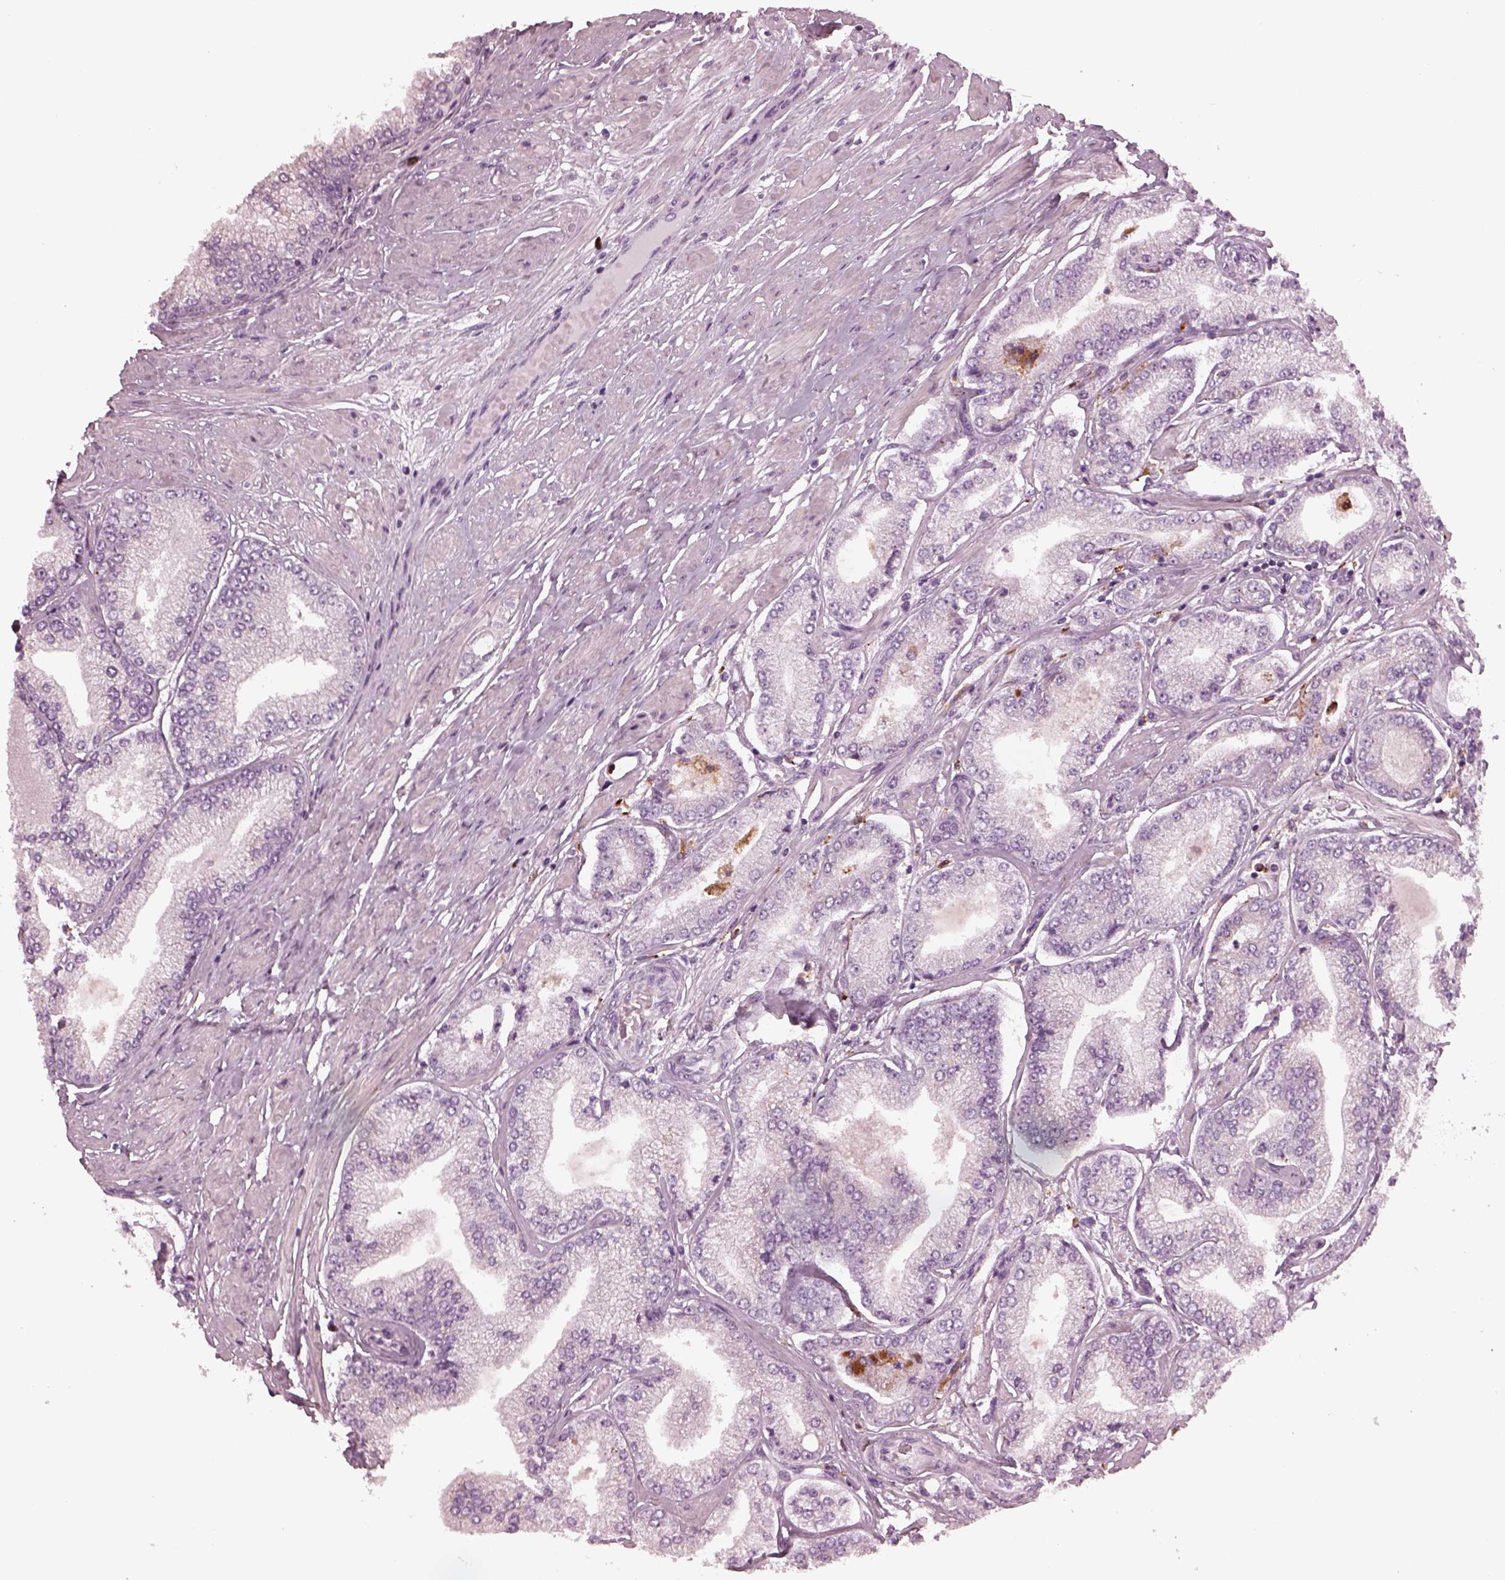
{"staining": {"intensity": "negative", "quantity": "none", "location": "none"}, "tissue": "prostate cancer", "cell_type": "Tumor cells", "image_type": "cancer", "snomed": [{"axis": "morphology", "description": "Adenocarcinoma, Low grade"}, {"axis": "topography", "description": "Prostate"}], "caption": "This is an immunohistochemistry micrograph of prostate cancer. There is no expression in tumor cells.", "gene": "SLAMF8", "patient": {"sex": "male", "age": 55}}